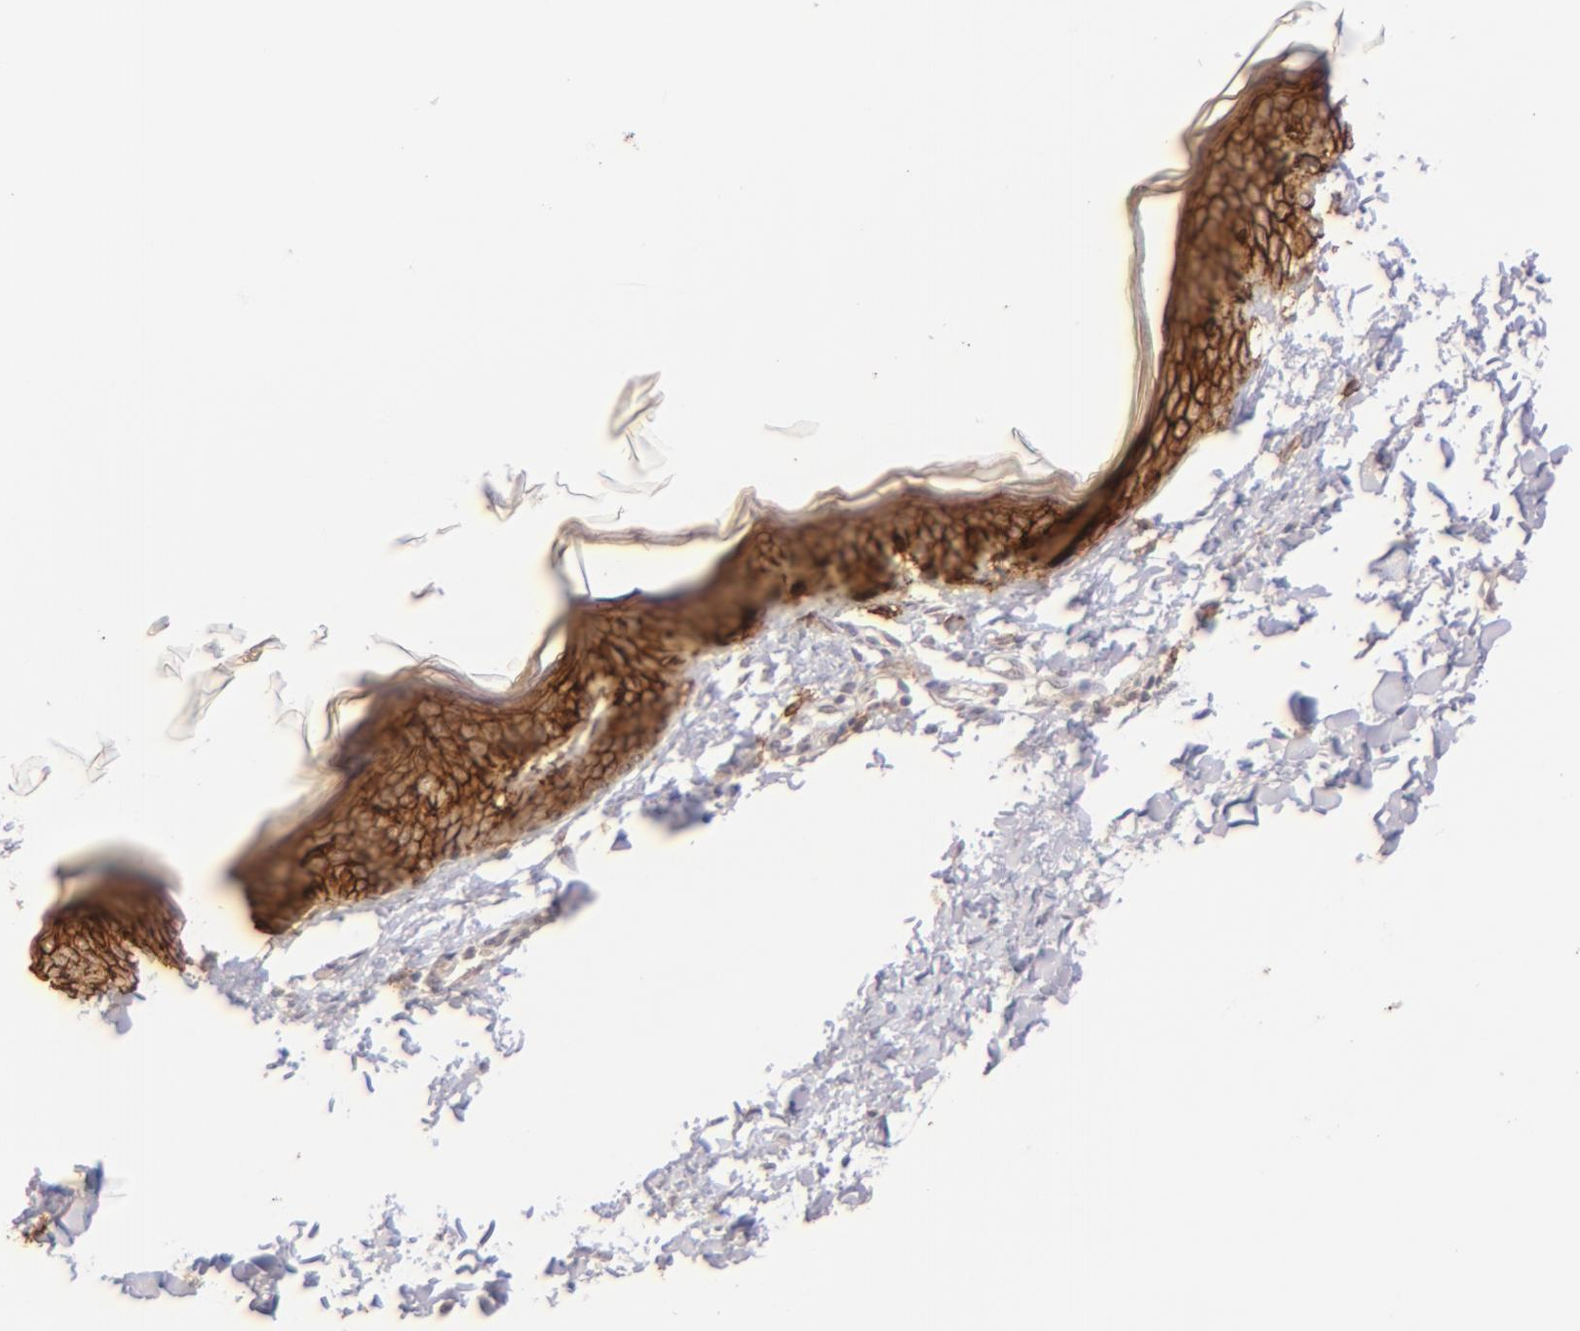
{"staining": {"intensity": "negative", "quantity": "none", "location": "none"}, "tissue": "skin", "cell_type": "Fibroblasts", "image_type": "normal", "snomed": [{"axis": "morphology", "description": "Normal tissue, NOS"}, {"axis": "topography", "description": "Skin"}], "caption": "Immunohistochemistry image of unremarkable skin stained for a protein (brown), which displays no expression in fibroblasts.", "gene": "CLDN1", "patient": {"sex": "female", "age": 17}}